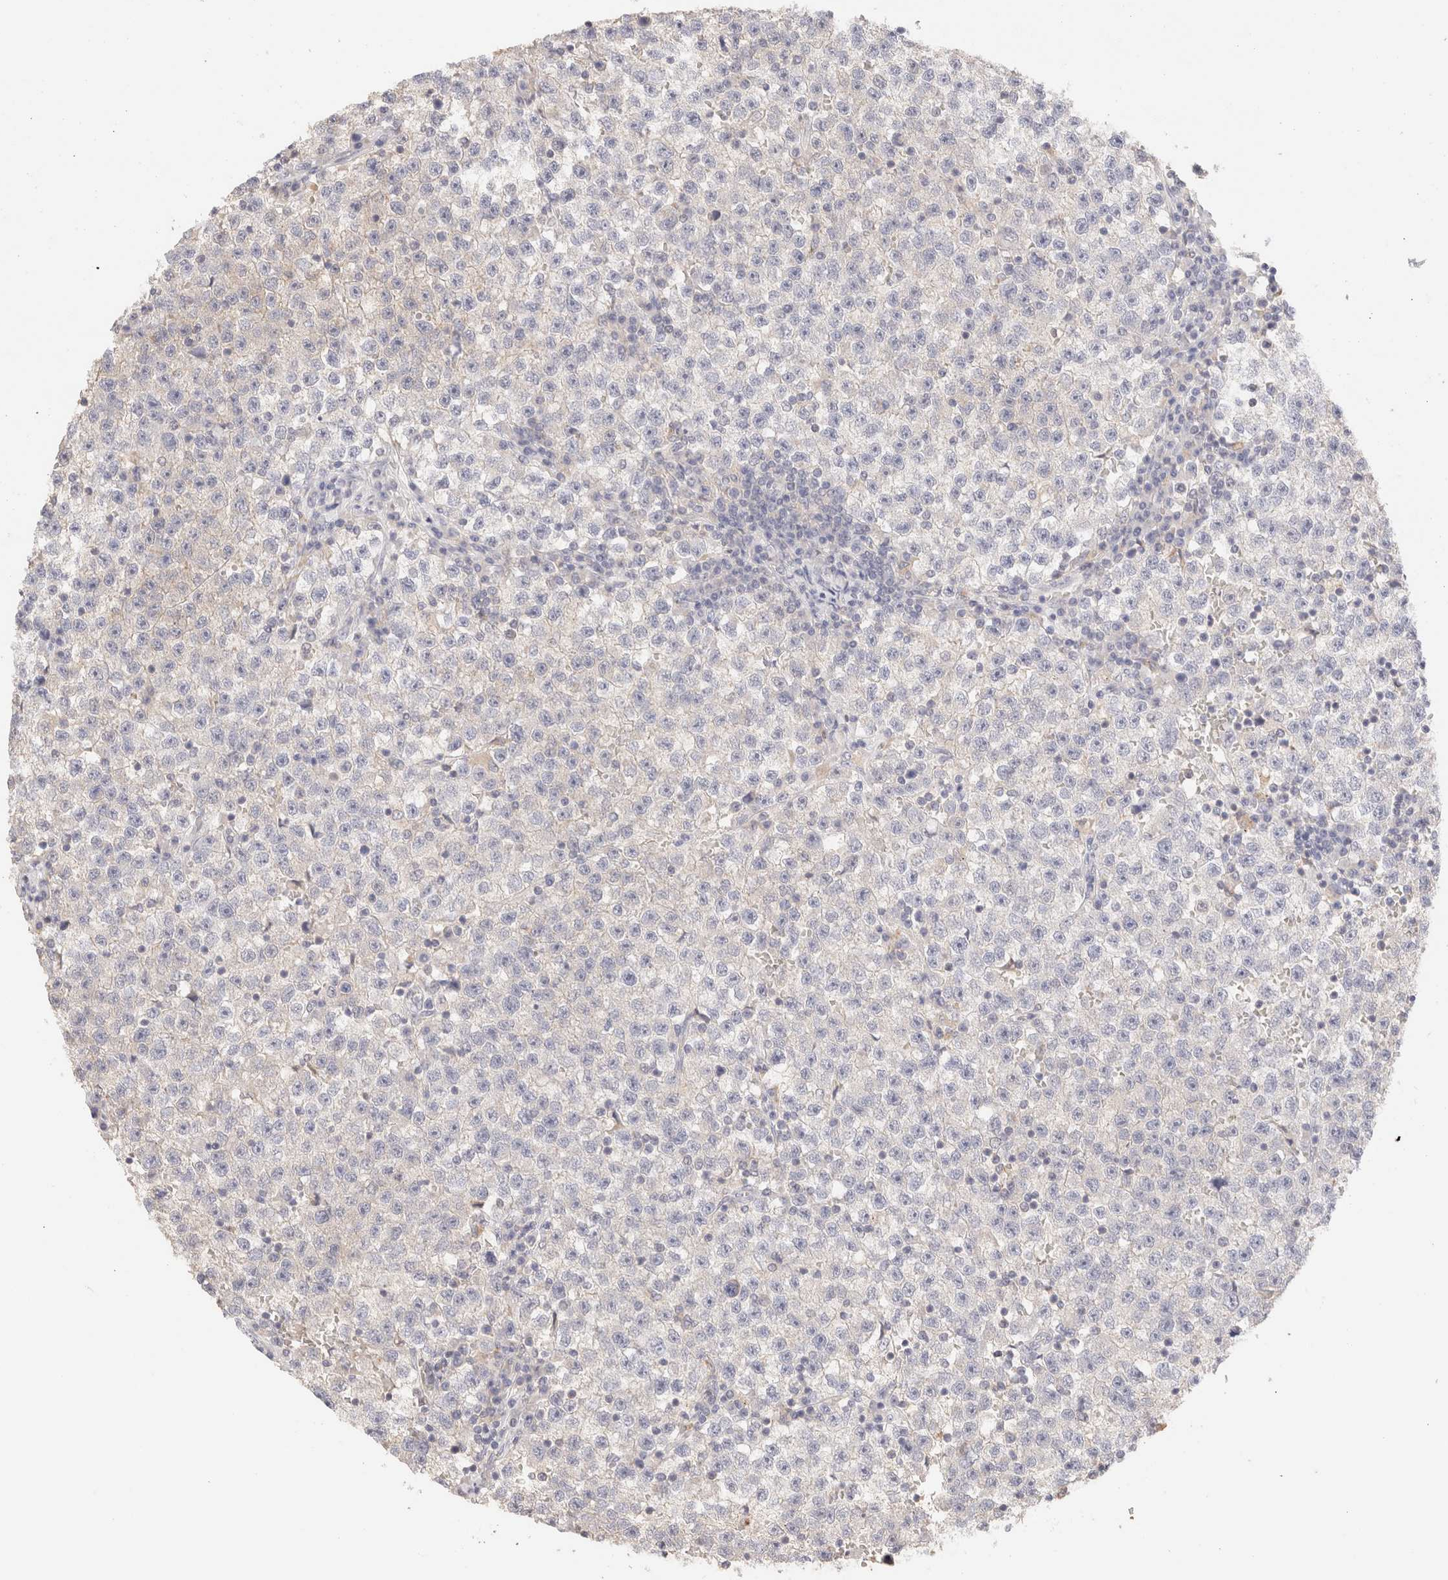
{"staining": {"intensity": "negative", "quantity": "none", "location": "none"}, "tissue": "testis cancer", "cell_type": "Tumor cells", "image_type": "cancer", "snomed": [{"axis": "morphology", "description": "Seminoma, NOS"}, {"axis": "topography", "description": "Testis"}], "caption": "Tumor cells are negative for brown protein staining in seminoma (testis). (Stains: DAB immunohistochemistry (IHC) with hematoxylin counter stain, Microscopy: brightfield microscopy at high magnification).", "gene": "SCGB2A2", "patient": {"sex": "male", "age": 22}}